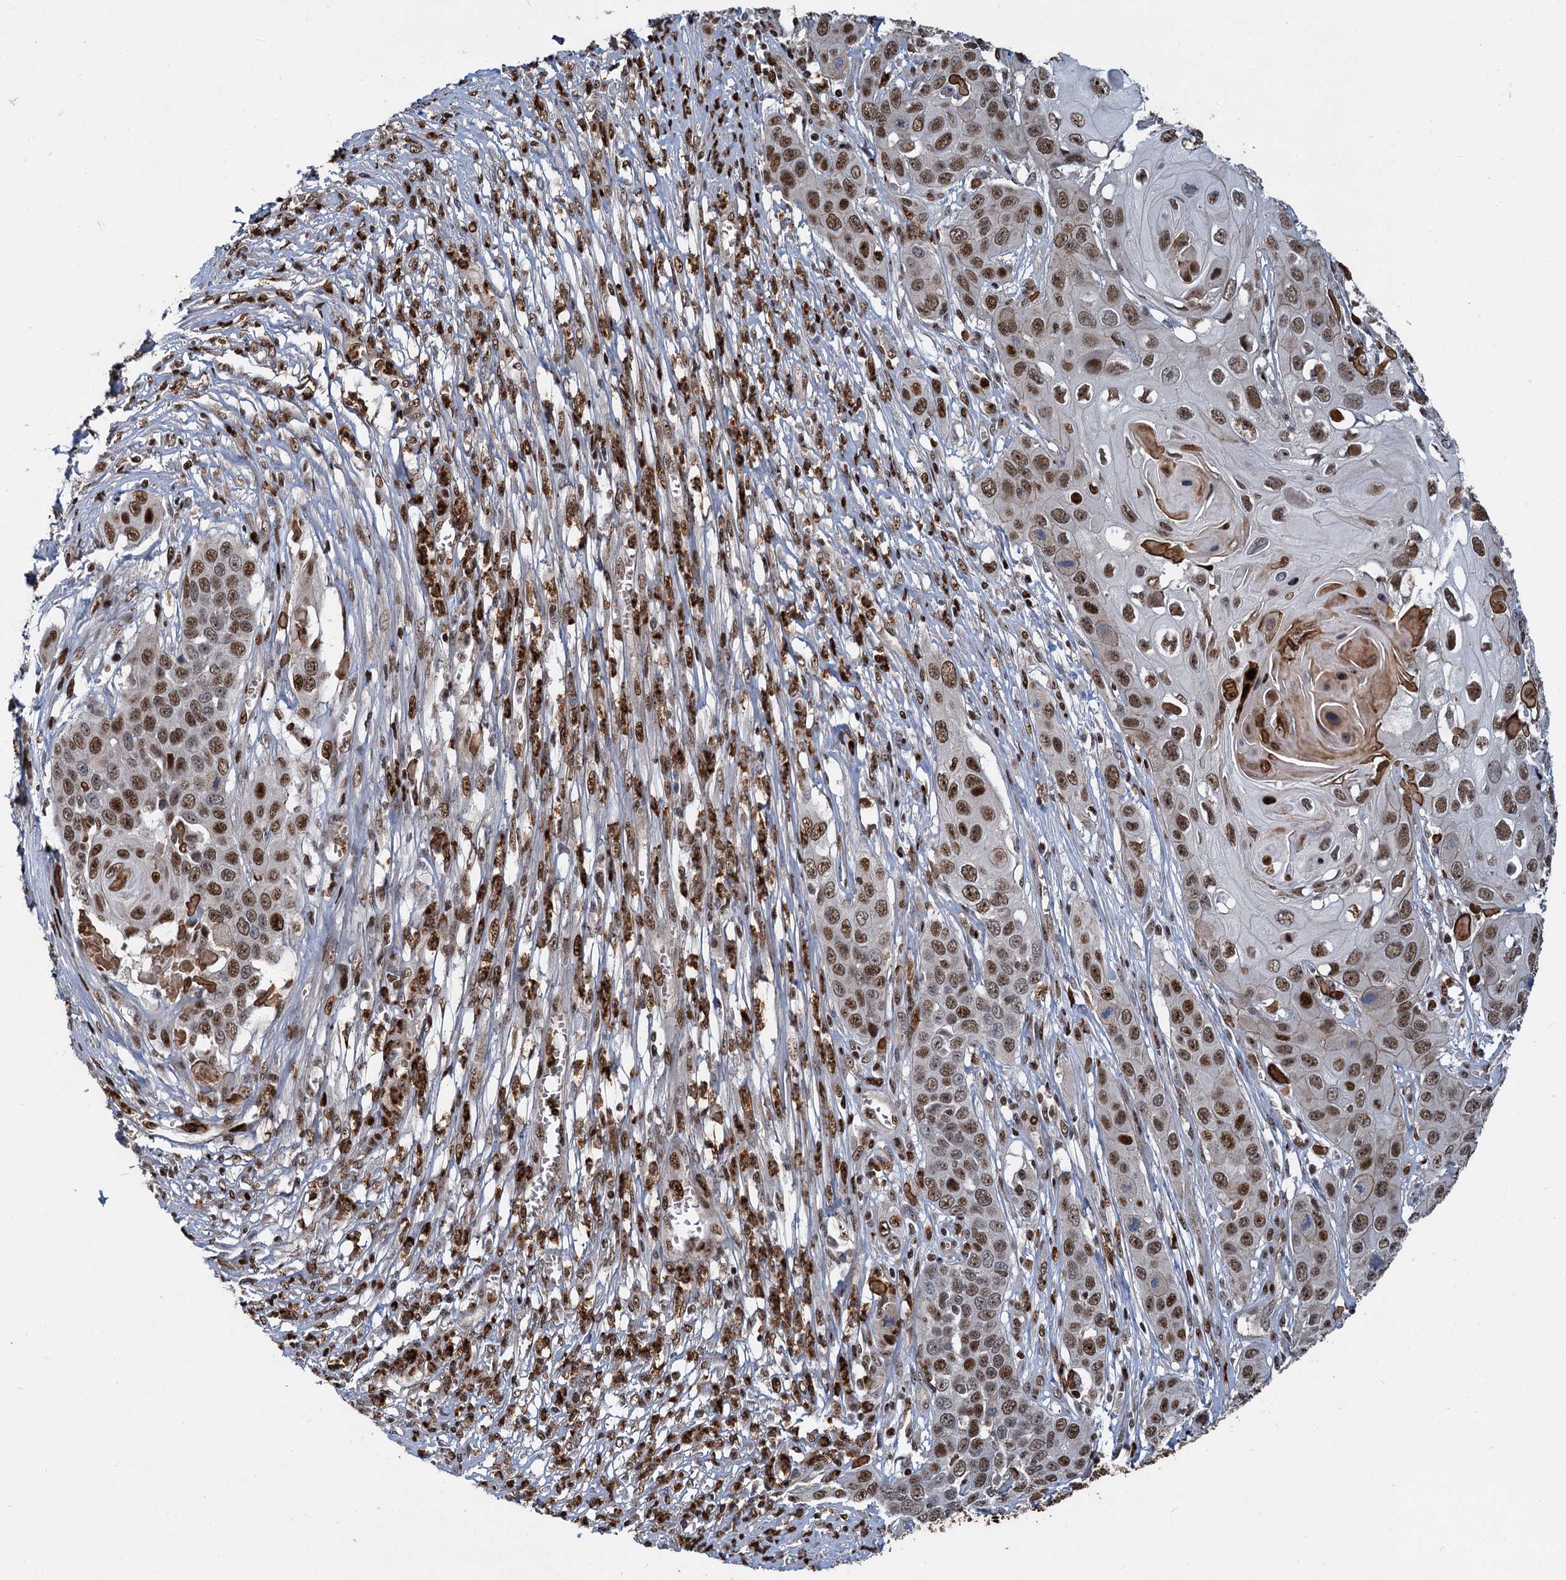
{"staining": {"intensity": "moderate", "quantity": ">75%", "location": "nuclear"}, "tissue": "skin cancer", "cell_type": "Tumor cells", "image_type": "cancer", "snomed": [{"axis": "morphology", "description": "Squamous cell carcinoma, NOS"}, {"axis": "topography", "description": "Skin"}], "caption": "The histopathology image reveals a brown stain indicating the presence of a protein in the nuclear of tumor cells in skin cancer.", "gene": "ANKRD49", "patient": {"sex": "male", "age": 55}}